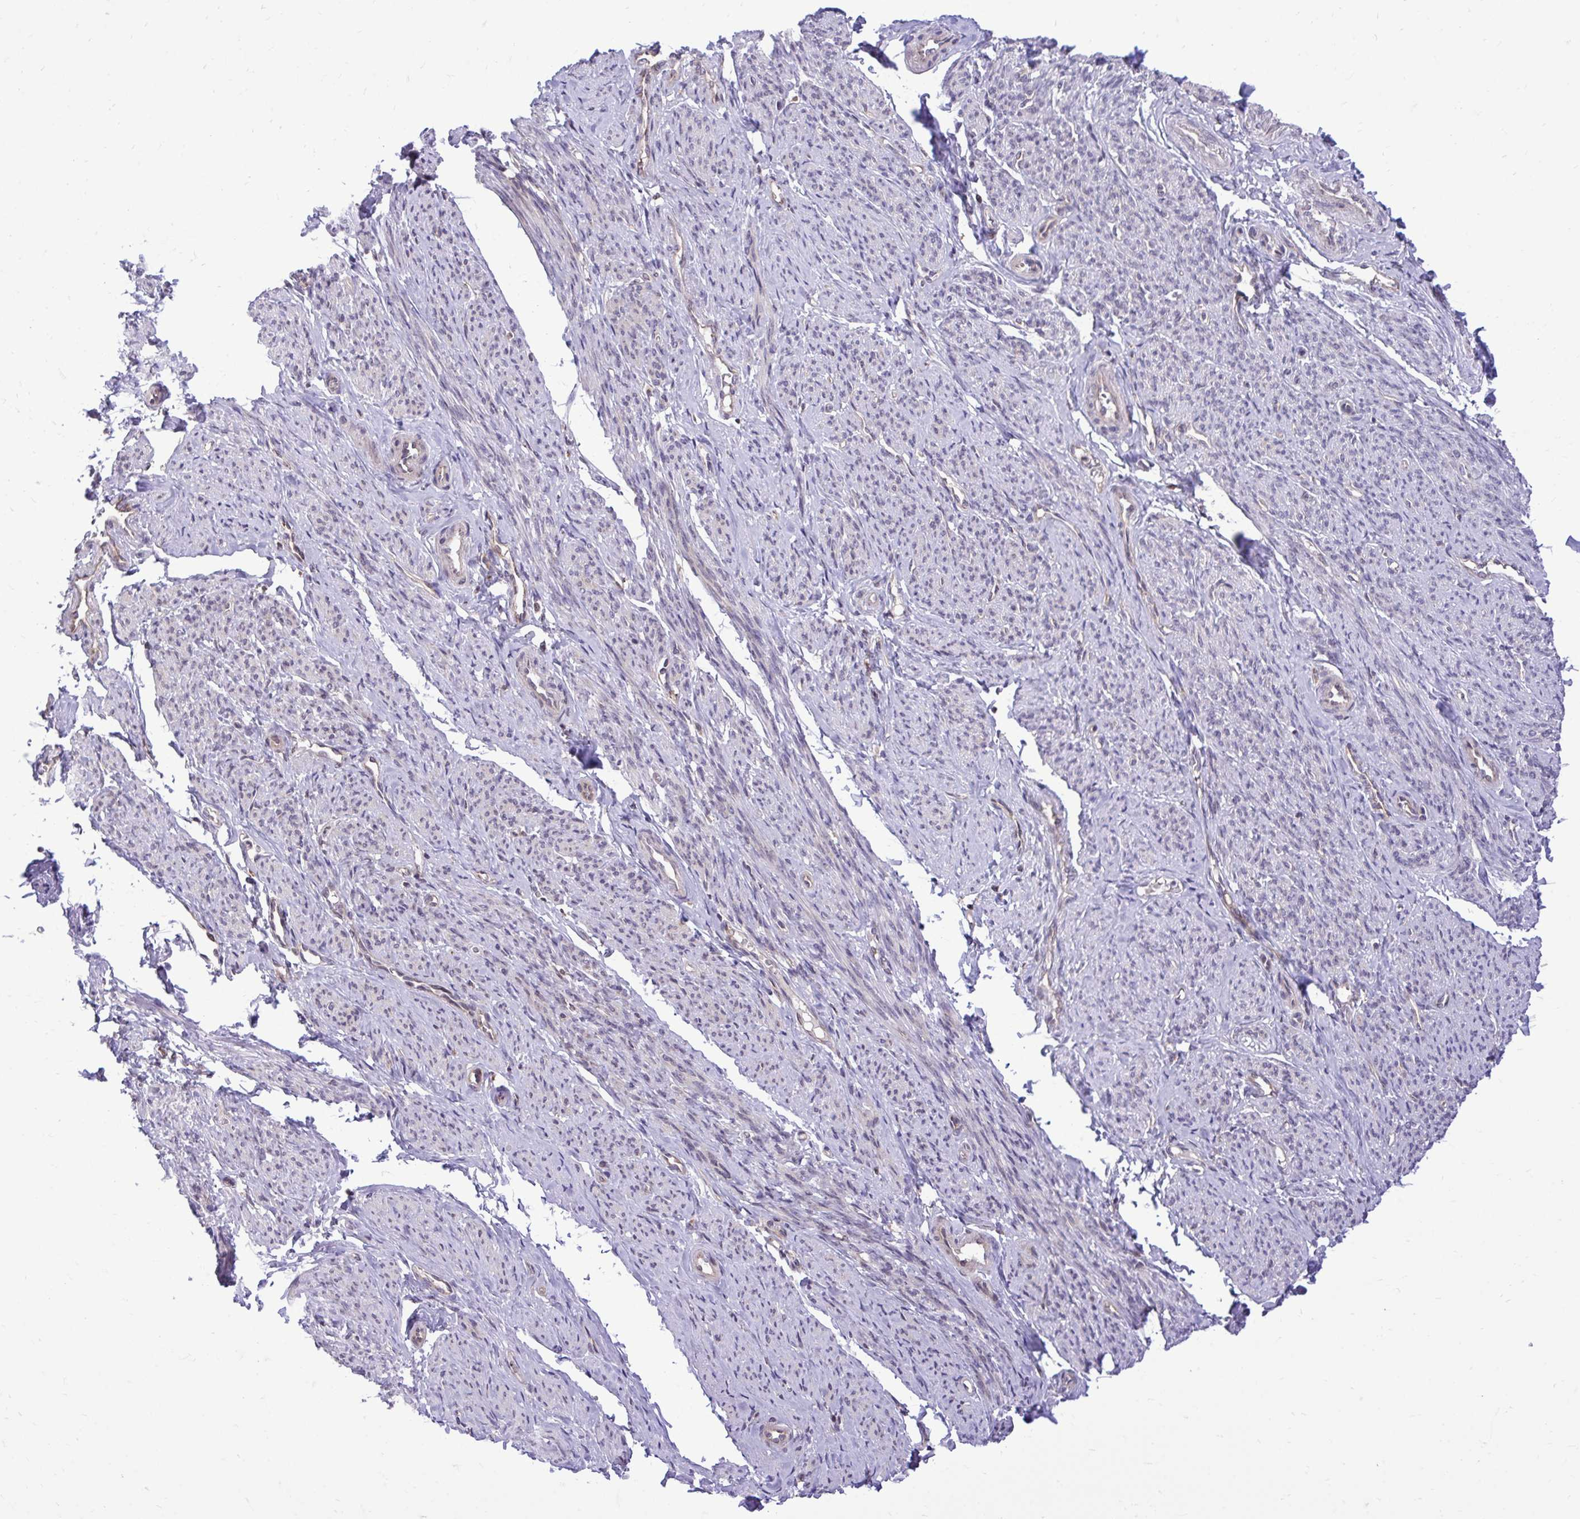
{"staining": {"intensity": "negative", "quantity": "none", "location": "none"}, "tissue": "smooth muscle", "cell_type": "Smooth muscle cells", "image_type": "normal", "snomed": [{"axis": "morphology", "description": "Normal tissue, NOS"}, {"axis": "topography", "description": "Smooth muscle"}], "caption": "This is an IHC image of normal smooth muscle. There is no staining in smooth muscle cells.", "gene": "METTL9", "patient": {"sex": "female", "age": 65}}